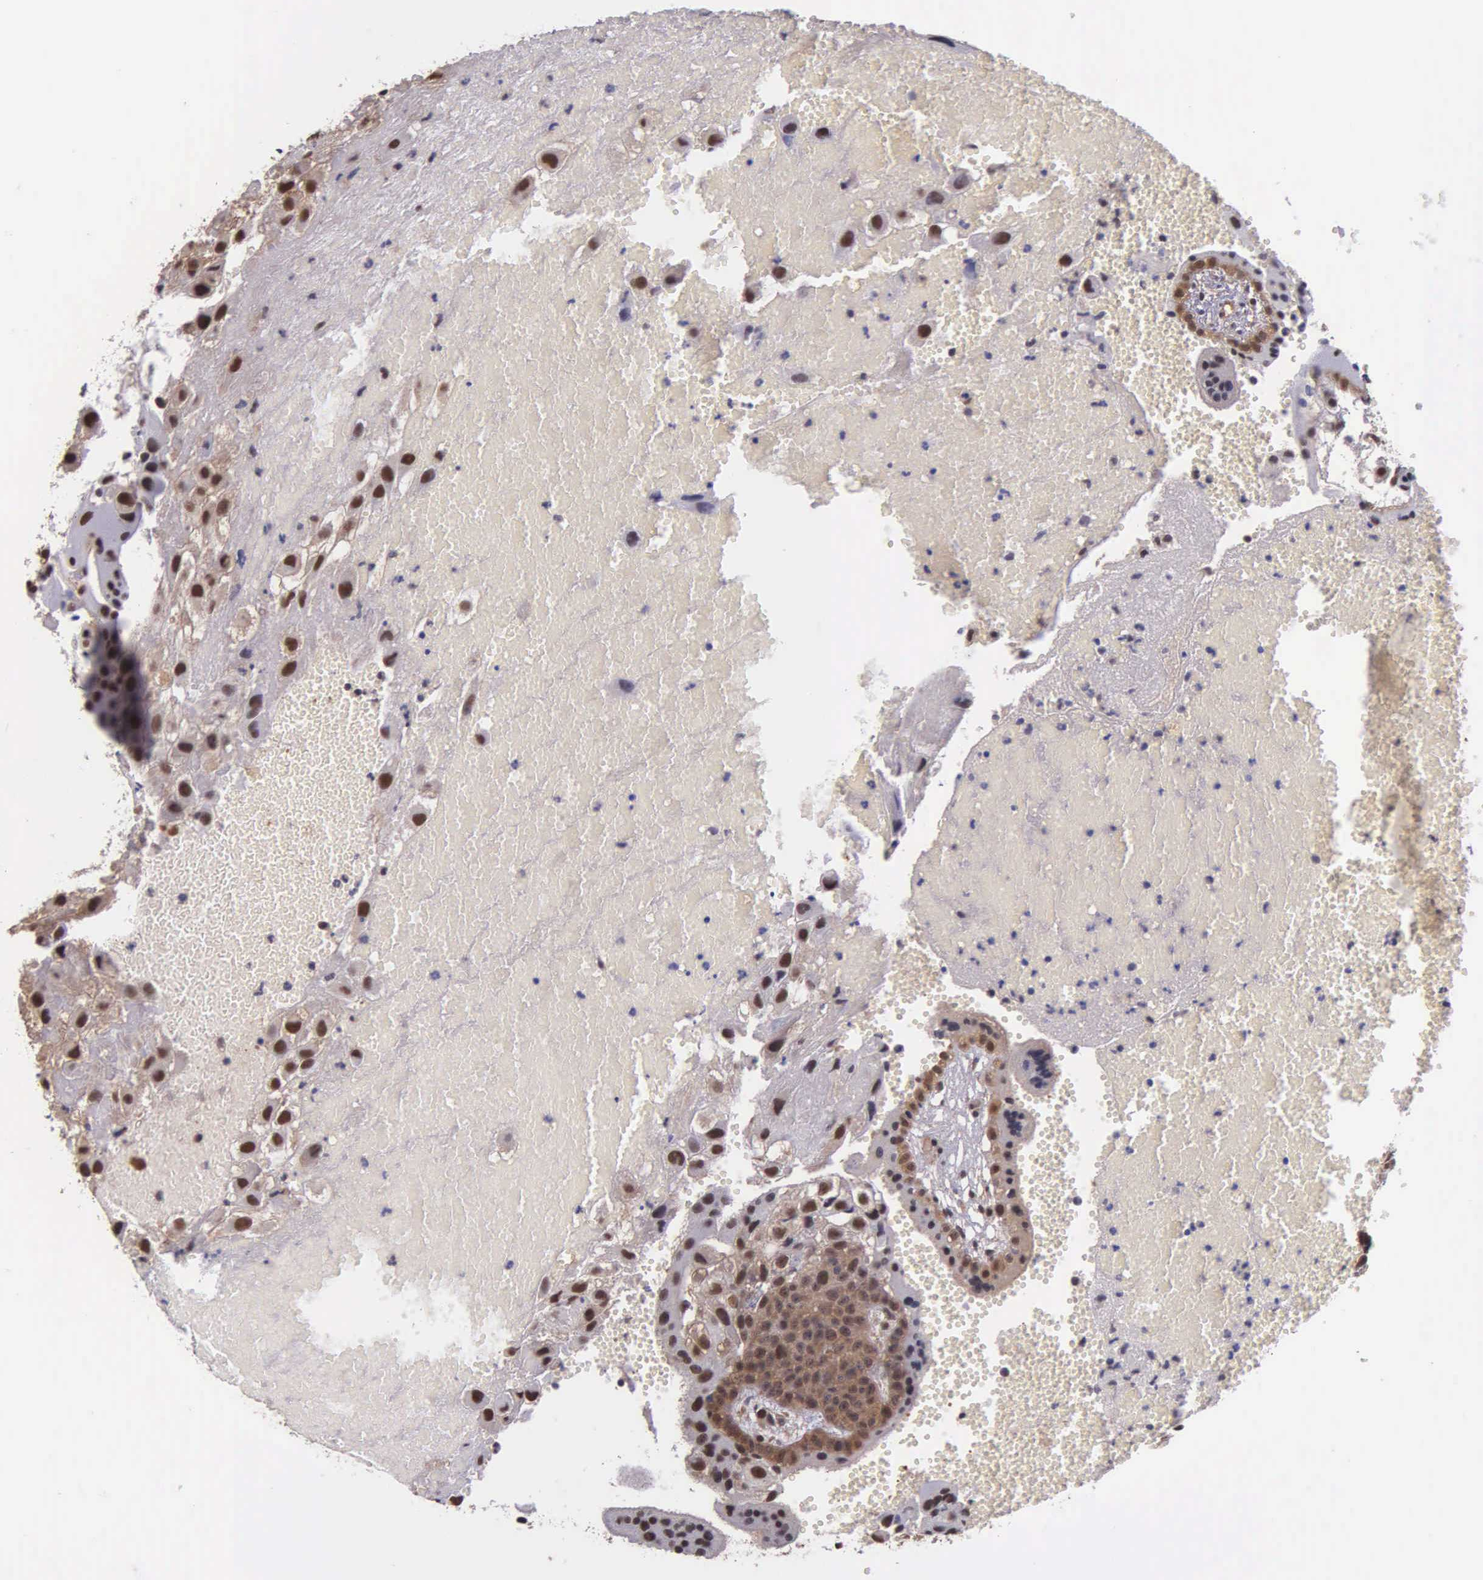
{"staining": {"intensity": "strong", "quantity": ">75%", "location": "cytoplasmic/membranous,nuclear"}, "tissue": "placenta", "cell_type": "Decidual cells", "image_type": "normal", "snomed": [{"axis": "morphology", "description": "Normal tissue, NOS"}, {"axis": "topography", "description": "Placenta"}], "caption": "Protein expression analysis of unremarkable human placenta reveals strong cytoplasmic/membranous,nuclear expression in about >75% of decidual cells. The staining is performed using DAB (3,3'-diaminobenzidine) brown chromogen to label protein expression. The nuclei are counter-stained blue using hematoxylin.", "gene": "PSMC1", "patient": {"sex": "female", "age": 30}}